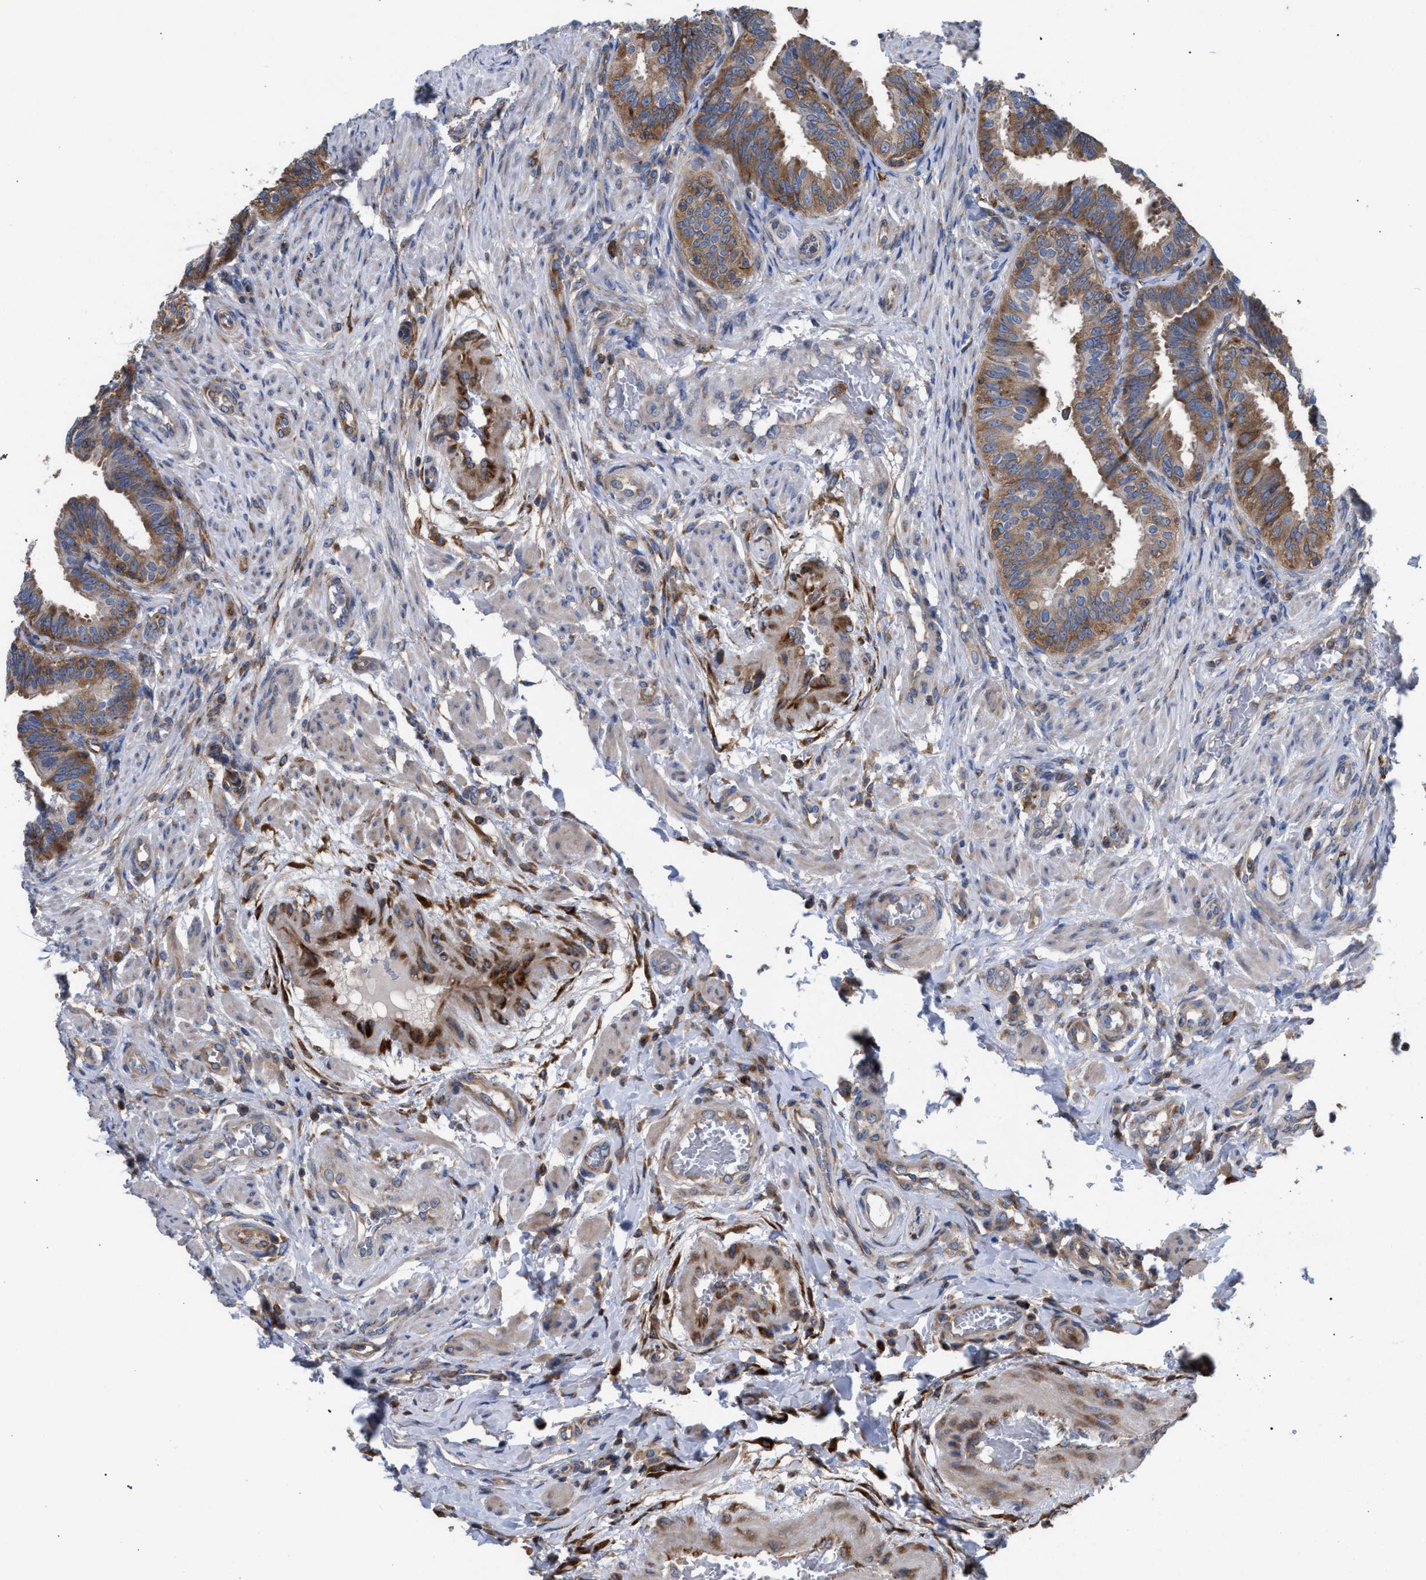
{"staining": {"intensity": "moderate", "quantity": ">75%", "location": "cytoplasmic/membranous"}, "tissue": "fallopian tube", "cell_type": "Glandular cells", "image_type": "normal", "snomed": [{"axis": "morphology", "description": "Normal tissue, NOS"}, {"axis": "topography", "description": "Fallopian tube"}, {"axis": "topography", "description": "Placenta"}], "caption": "Glandular cells reveal medium levels of moderate cytoplasmic/membranous staining in approximately >75% of cells in normal human fallopian tube.", "gene": "CDR2L", "patient": {"sex": "female", "age": 34}}